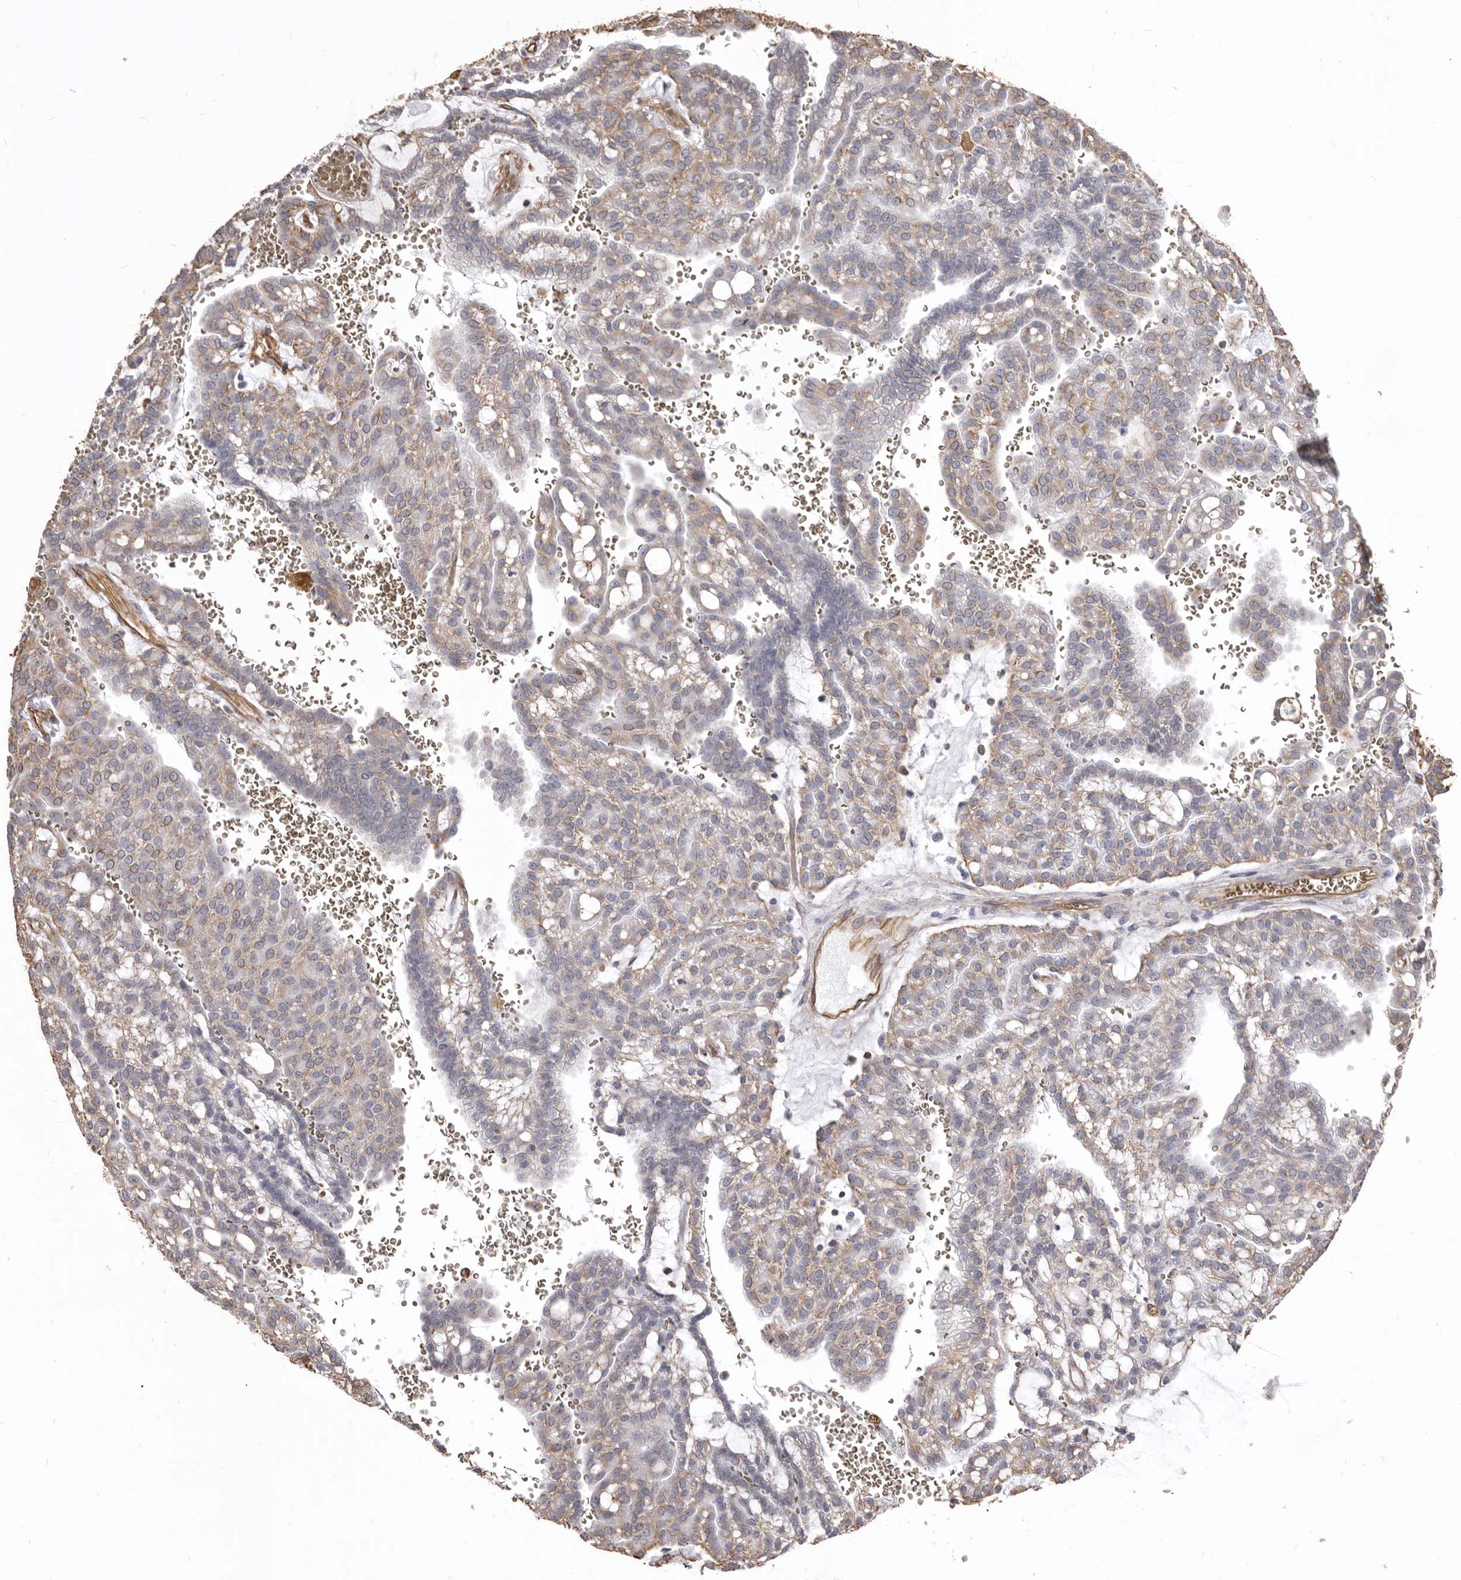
{"staining": {"intensity": "weak", "quantity": "25%-75%", "location": "cytoplasmic/membranous"}, "tissue": "renal cancer", "cell_type": "Tumor cells", "image_type": "cancer", "snomed": [{"axis": "morphology", "description": "Adenocarcinoma, NOS"}, {"axis": "topography", "description": "Kidney"}], "caption": "This histopathology image exhibits IHC staining of renal cancer (adenocarcinoma), with low weak cytoplasmic/membranous positivity in about 25%-75% of tumor cells.", "gene": "MTURN", "patient": {"sex": "male", "age": 63}}